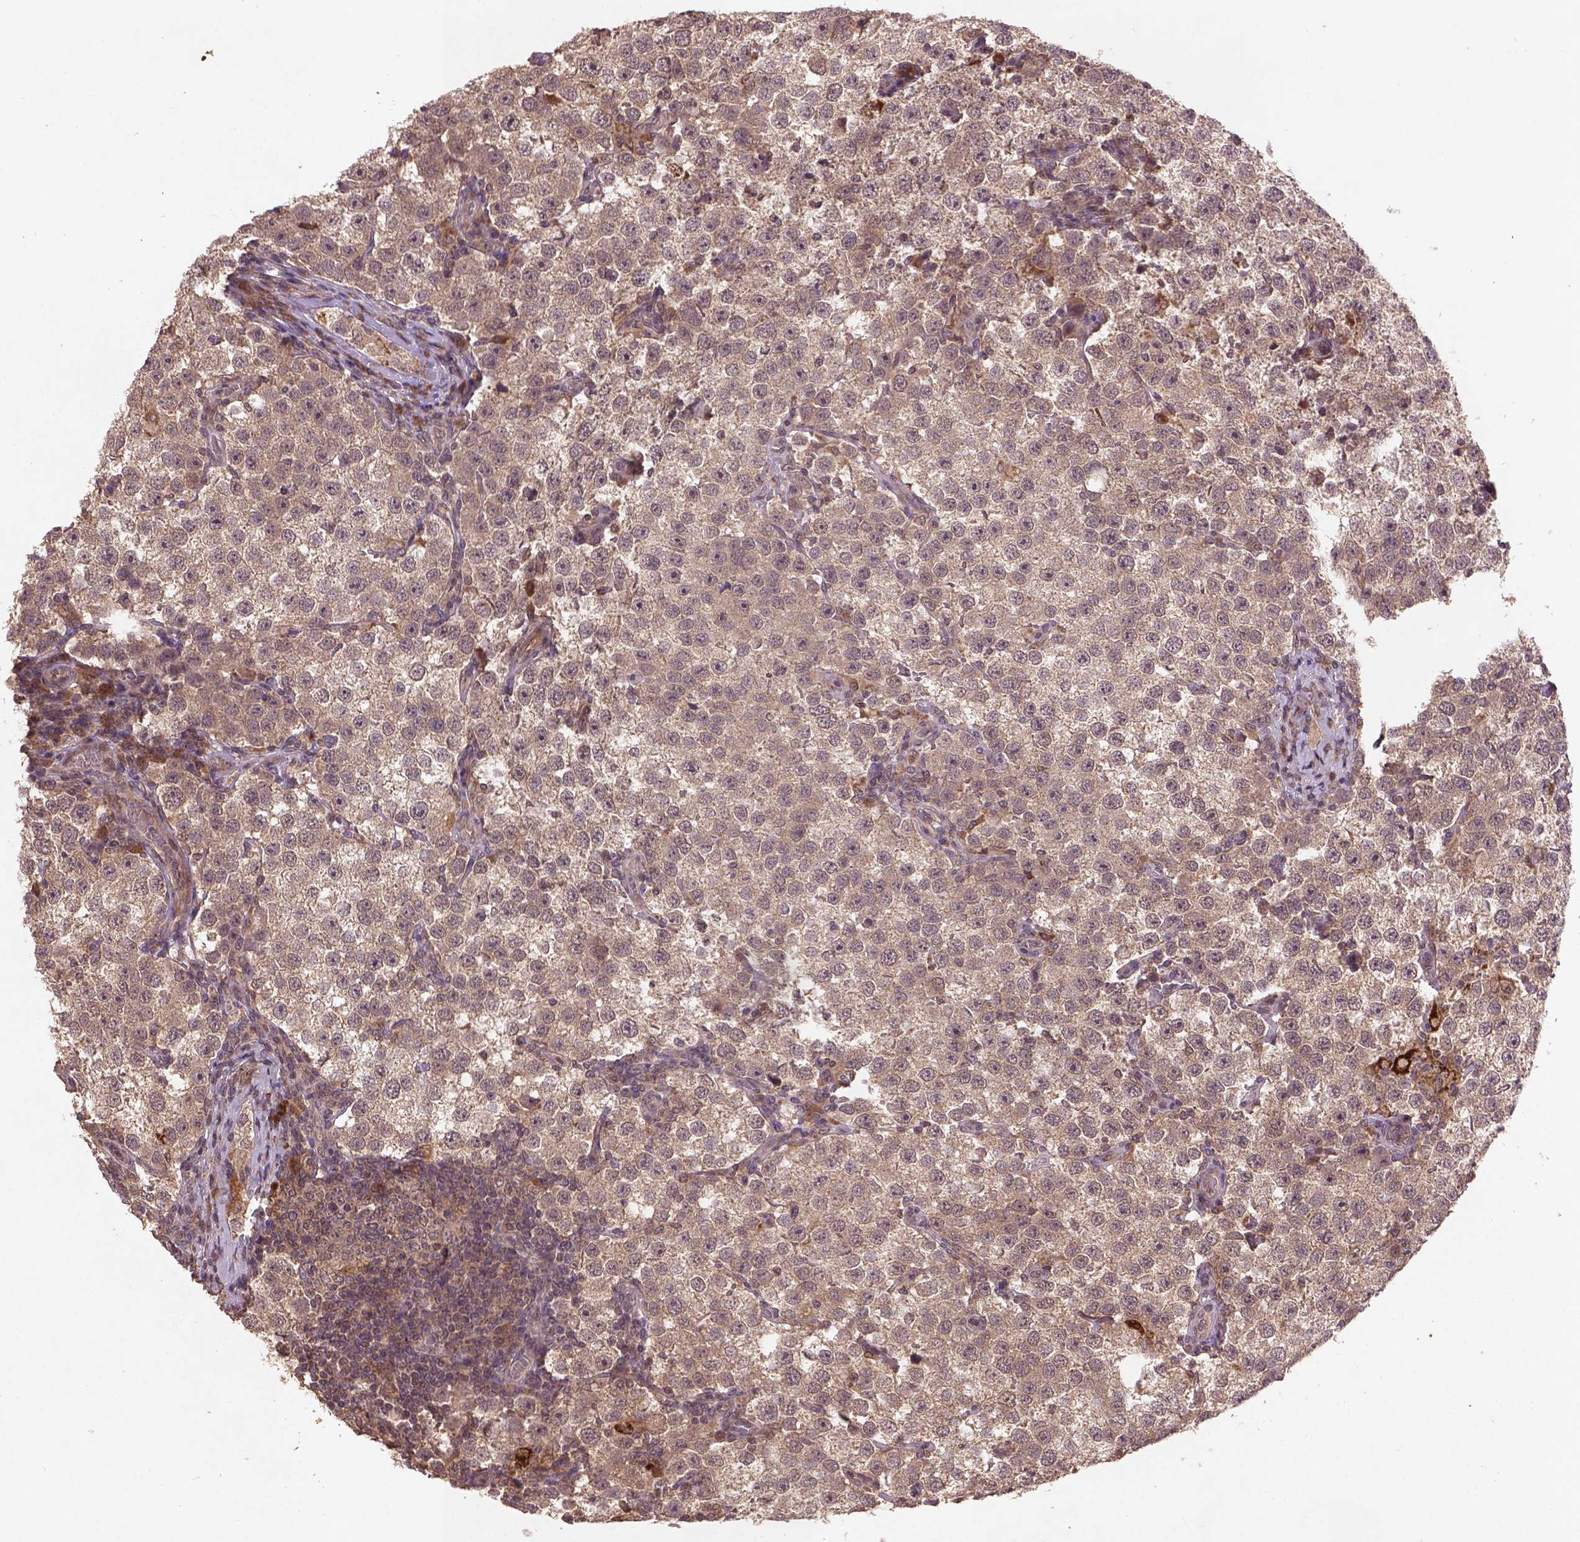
{"staining": {"intensity": "moderate", "quantity": ">75%", "location": "cytoplasmic/membranous"}, "tissue": "testis cancer", "cell_type": "Tumor cells", "image_type": "cancer", "snomed": [{"axis": "morphology", "description": "Seminoma, NOS"}, {"axis": "topography", "description": "Testis"}], "caption": "Moderate cytoplasmic/membranous staining is seen in approximately >75% of tumor cells in testis seminoma. The staining was performed using DAB (3,3'-diaminobenzidine) to visualize the protein expression in brown, while the nuclei were stained in blue with hematoxylin (Magnification: 20x).", "gene": "NIPAL2", "patient": {"sex": "male", "age": 37}}